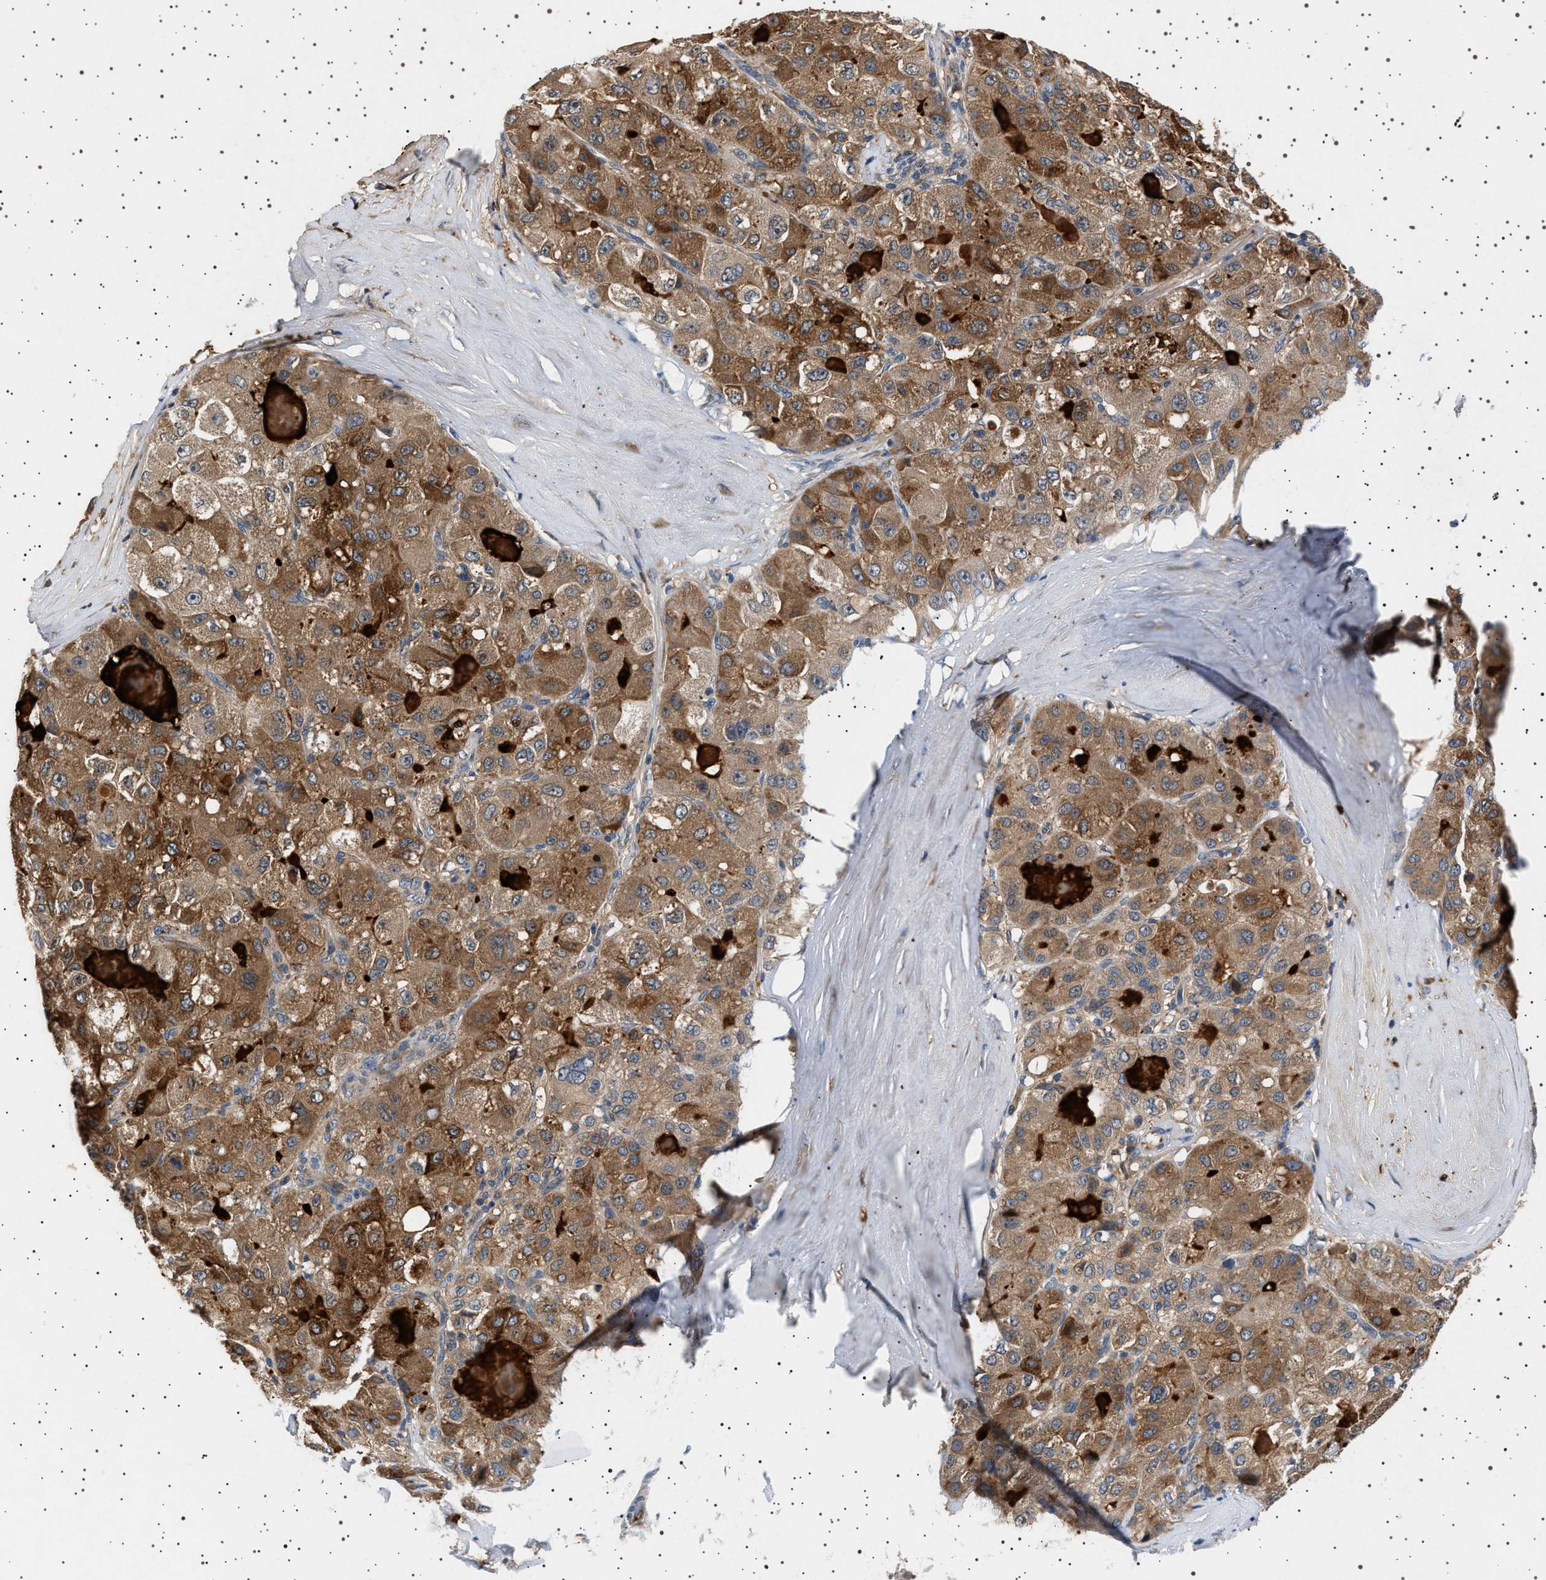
{"staining": {"intensity": "moderate", "quantity": ">75%", "location": "cytoplasmic/membranous"}, "tissue": "liver cancer", "cell_type": "Tumor cells", "image_type": "cancer", "snomed": [{"axis": "morphology", "description": "Carcinoma, Hepatocellular, NOS"}, {"axis": "topography", "description": "Liver"}], "caption": "This image reveals immunohistochemistry (IHC) staining of human liver cancer, with medium moderate cytoplasmic/membranous expression in about >75% of tumor cells.", "gene": "FICD", "patient": {"sex": "male", "age": 80}}